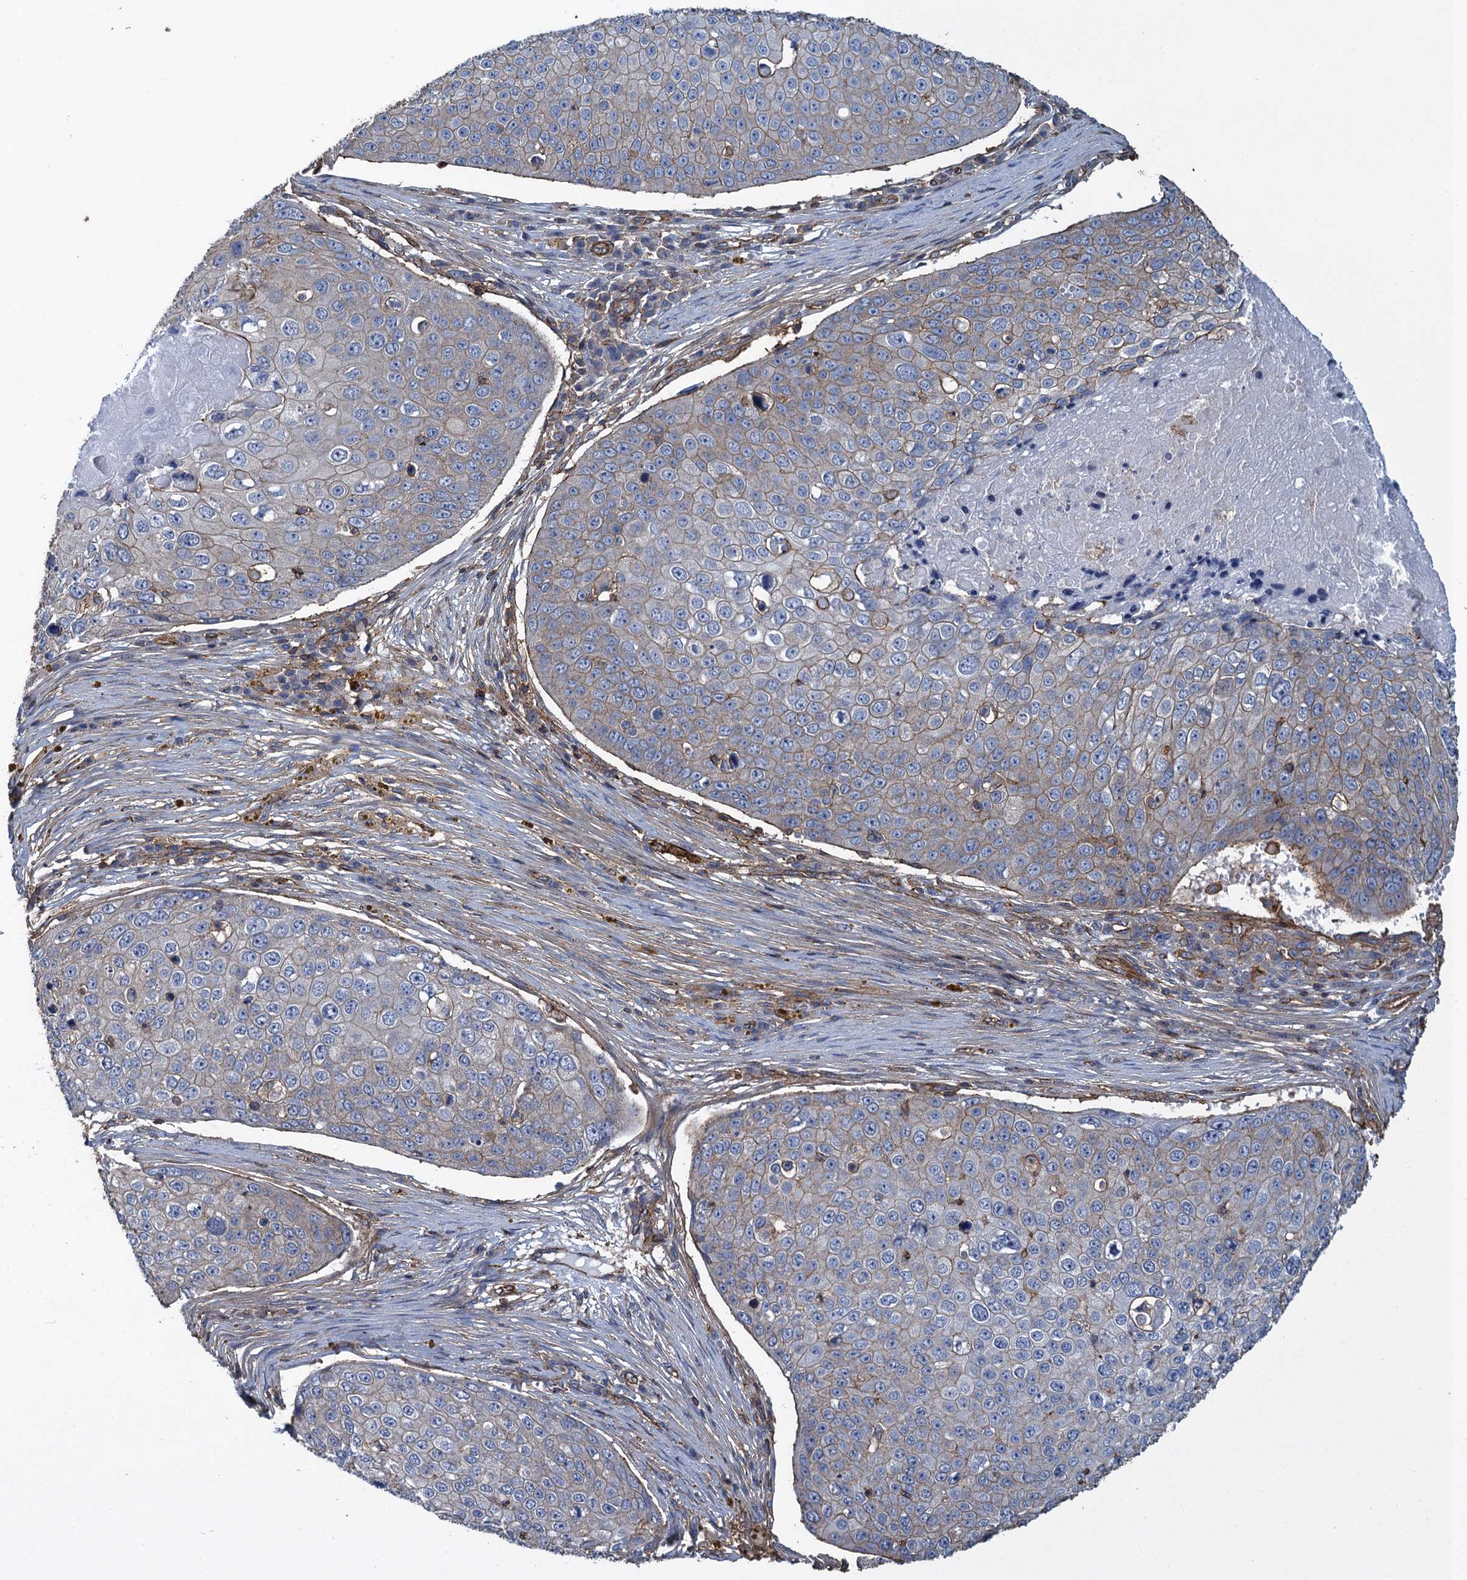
{"staining": {"intensity": "weak", "quantity": "25%-75%", "location": "cytoplasmic/membranous"}, "tissue": "skin cancer", "cell_type": "Tumor cells", "image_type": "cancer", "snomed": [{"axis": "morphology", "description": "Squamous cell carcinoma, NOS"}, {"axis": "topography", "description": "Skin"}], "caption": "Skin cancer (squamous cell carcinoma) was stained to show a protein in brown. There is low levels of weak cytoplasmic/membranous positivity in approximately 25%-75% of tumor cells. (DAB (3,3'-diaminobenzidine) IHC, brown staining for protein, blue staining for nuclei).", "gene": "PROSER2", "patient": {"sex": "male", "age": 71}}